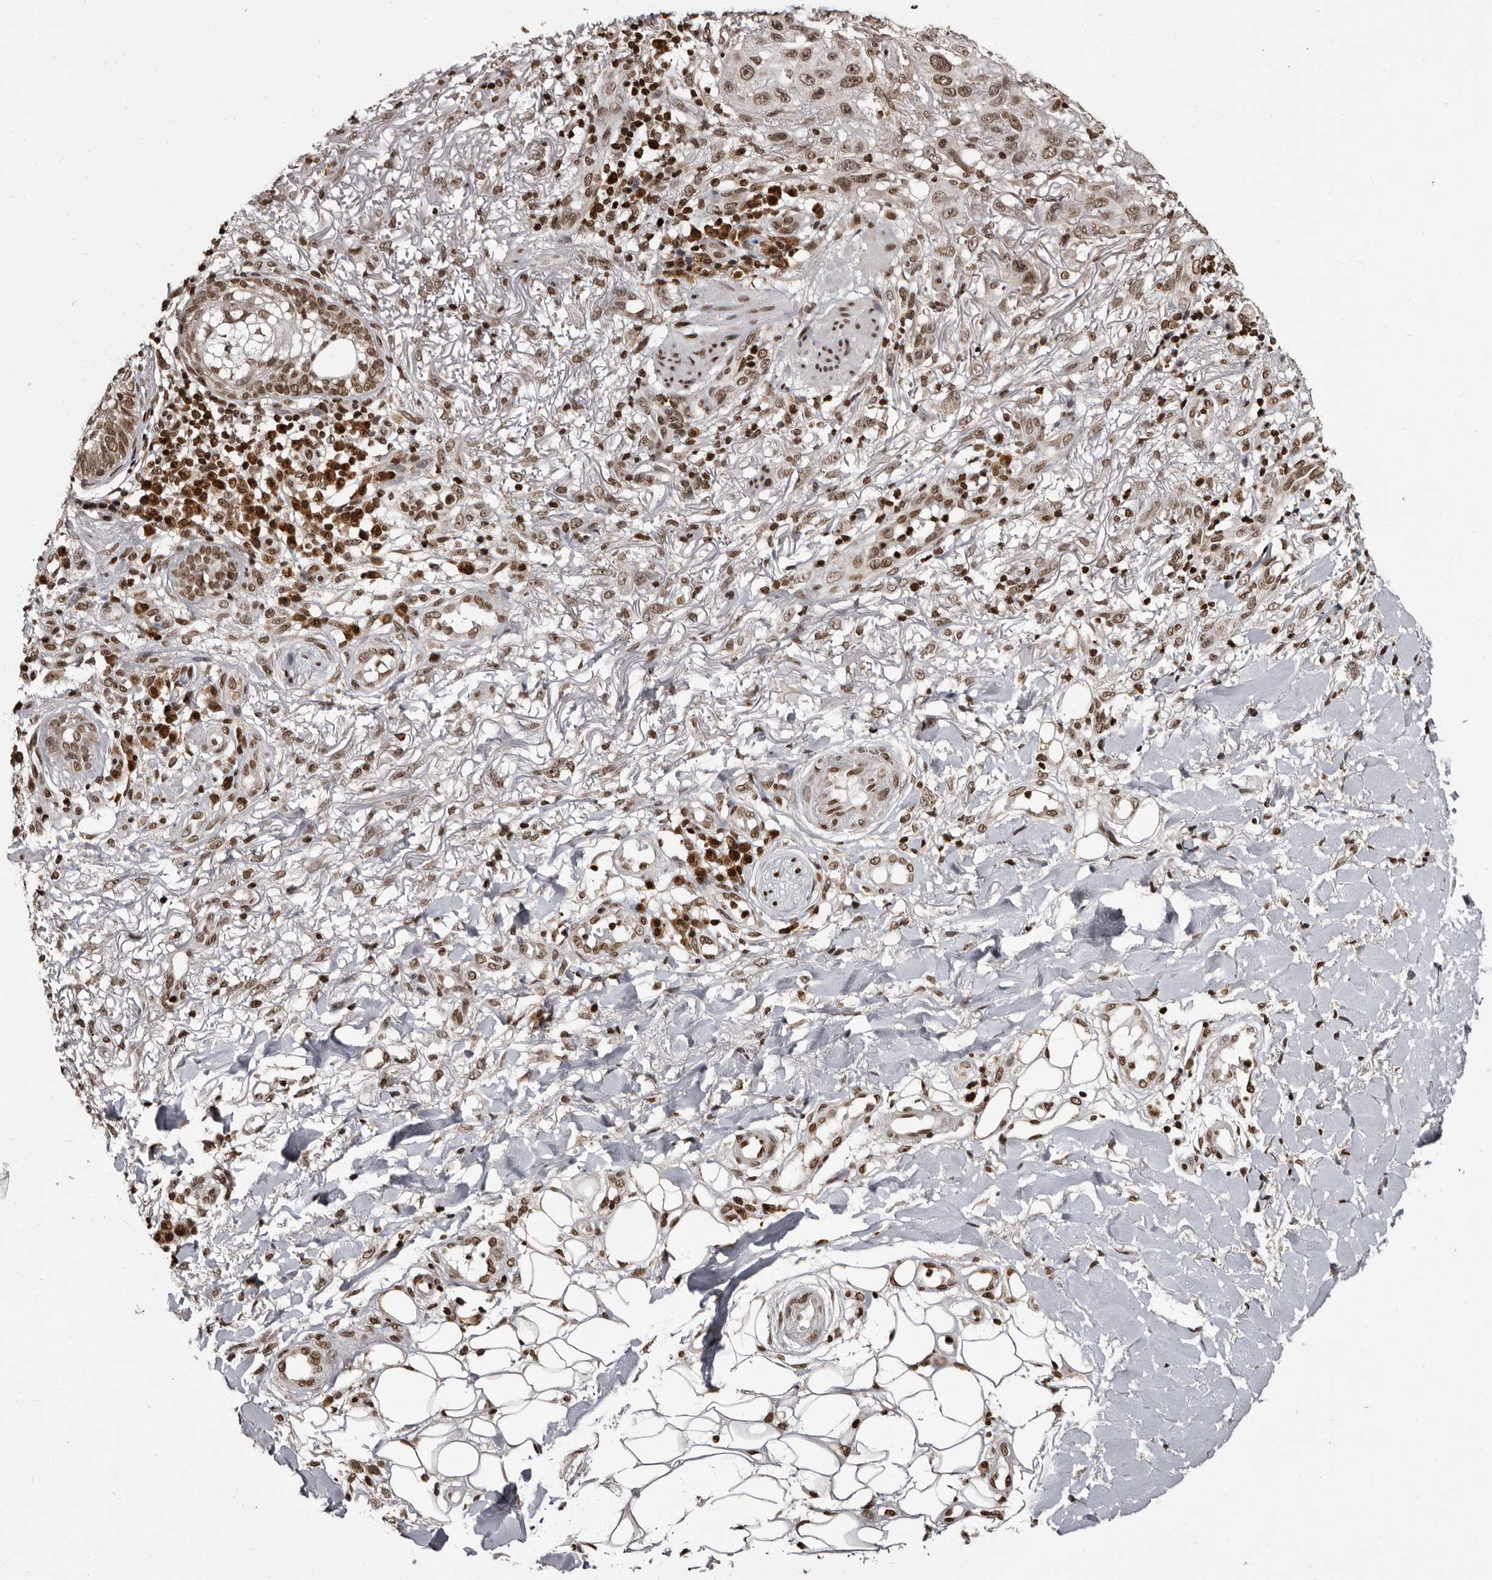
{"staining": {"intensity": "moderate", "quantity": ">75%", "location": "nuclear"}, "tissue": "skin cancer", "cell_type": "Tumor cells", "image_type": "cancer", "snomed": [{"axis": "morphology", "description": "Normal tissue, NOS"}, {"axis": "morphology", "description": "Squamous cell carcinoma, NOS"}, {"axis": "topography", "description": "Skin"}], "caption": "This is an image of IHC staining of skin squamous cell carcinoma, which shows moderate positivity in the nuclear of tumor cells.", "gene": "THUMPD1", "patient": {"sex": "female", "age": 96}}